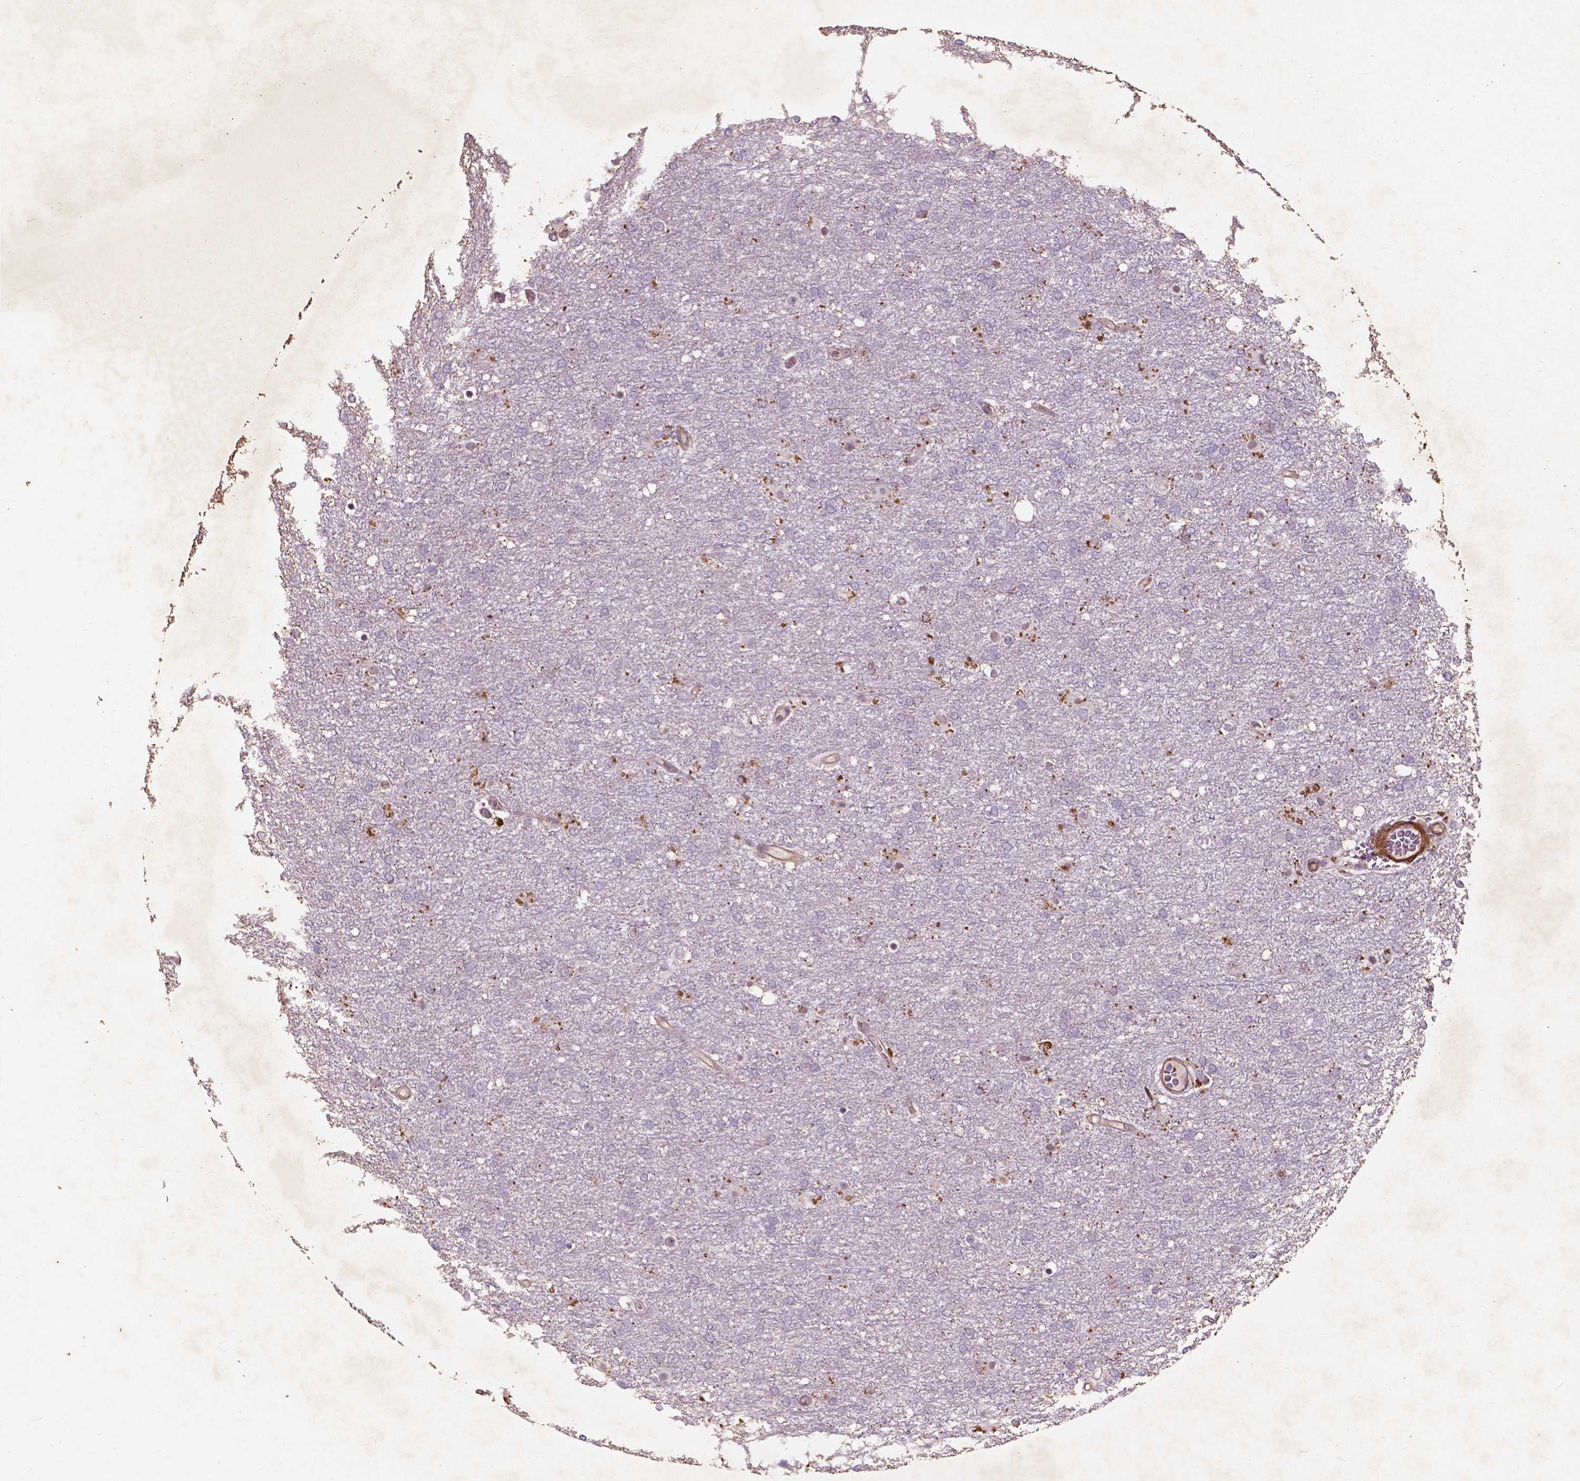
{"staining": {"intensity": "negative", "quantity": "none", "location": "none"}, "tissue": "glioma", "cell_type": "Tumor cells", "image_type": "cancer", "snomed": [{"axis": "morphology", "description": "Glioma, malignant, High grade"}, {"axis": "topography", "description": "Brain"}], "caption": "DAB (3,3'-diaminobenzidine) immunohistochemical staining of glioma reveals no significant expression in tumor cells.", "gene": "RFPL4B", "patient": {"sex": "female", "age": 61}}